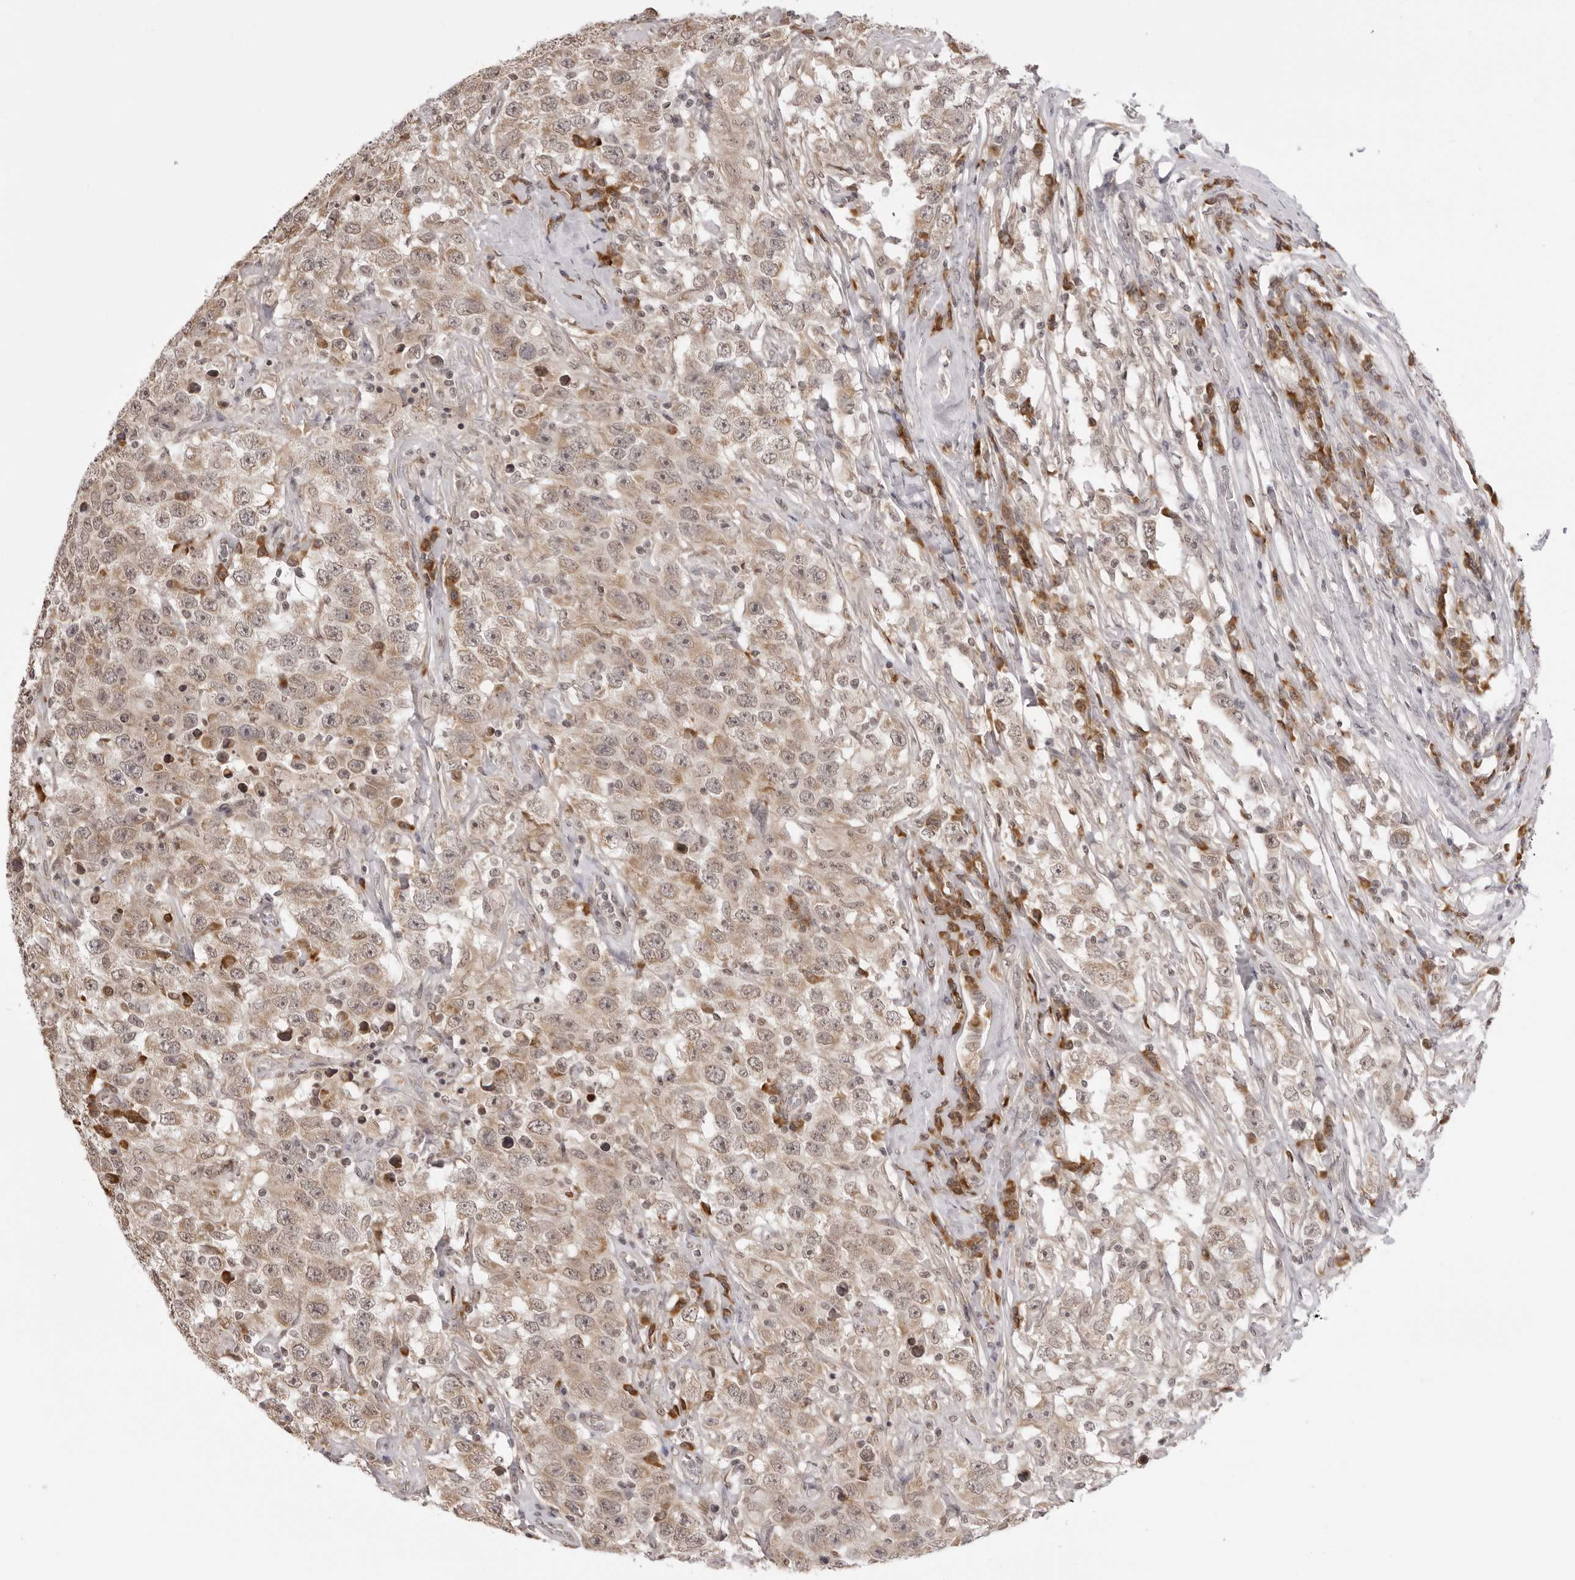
{"staining": {"intensity": "weak", "quantity": ">75%", "location": "cytoplasmic/membranous"}, "tissue": "testis cancer", "cell_type": "Tumor cells", "image_type": "cancer", "snomed": [{"axis": "morphology", "description": "Seminoma, NOS"}, {"axis": "topography", "description": "Testis"}], "caption": "DAB (3,3'-diaminobenzidine) immunohistochemical staining of testis cancer (seminoma) reveals weak cytoplasmic/membranous protein expression in about >75% of tumor cells.", "gene": "ZC3H11A", "patient": {"sex": "male", "age": 41}}